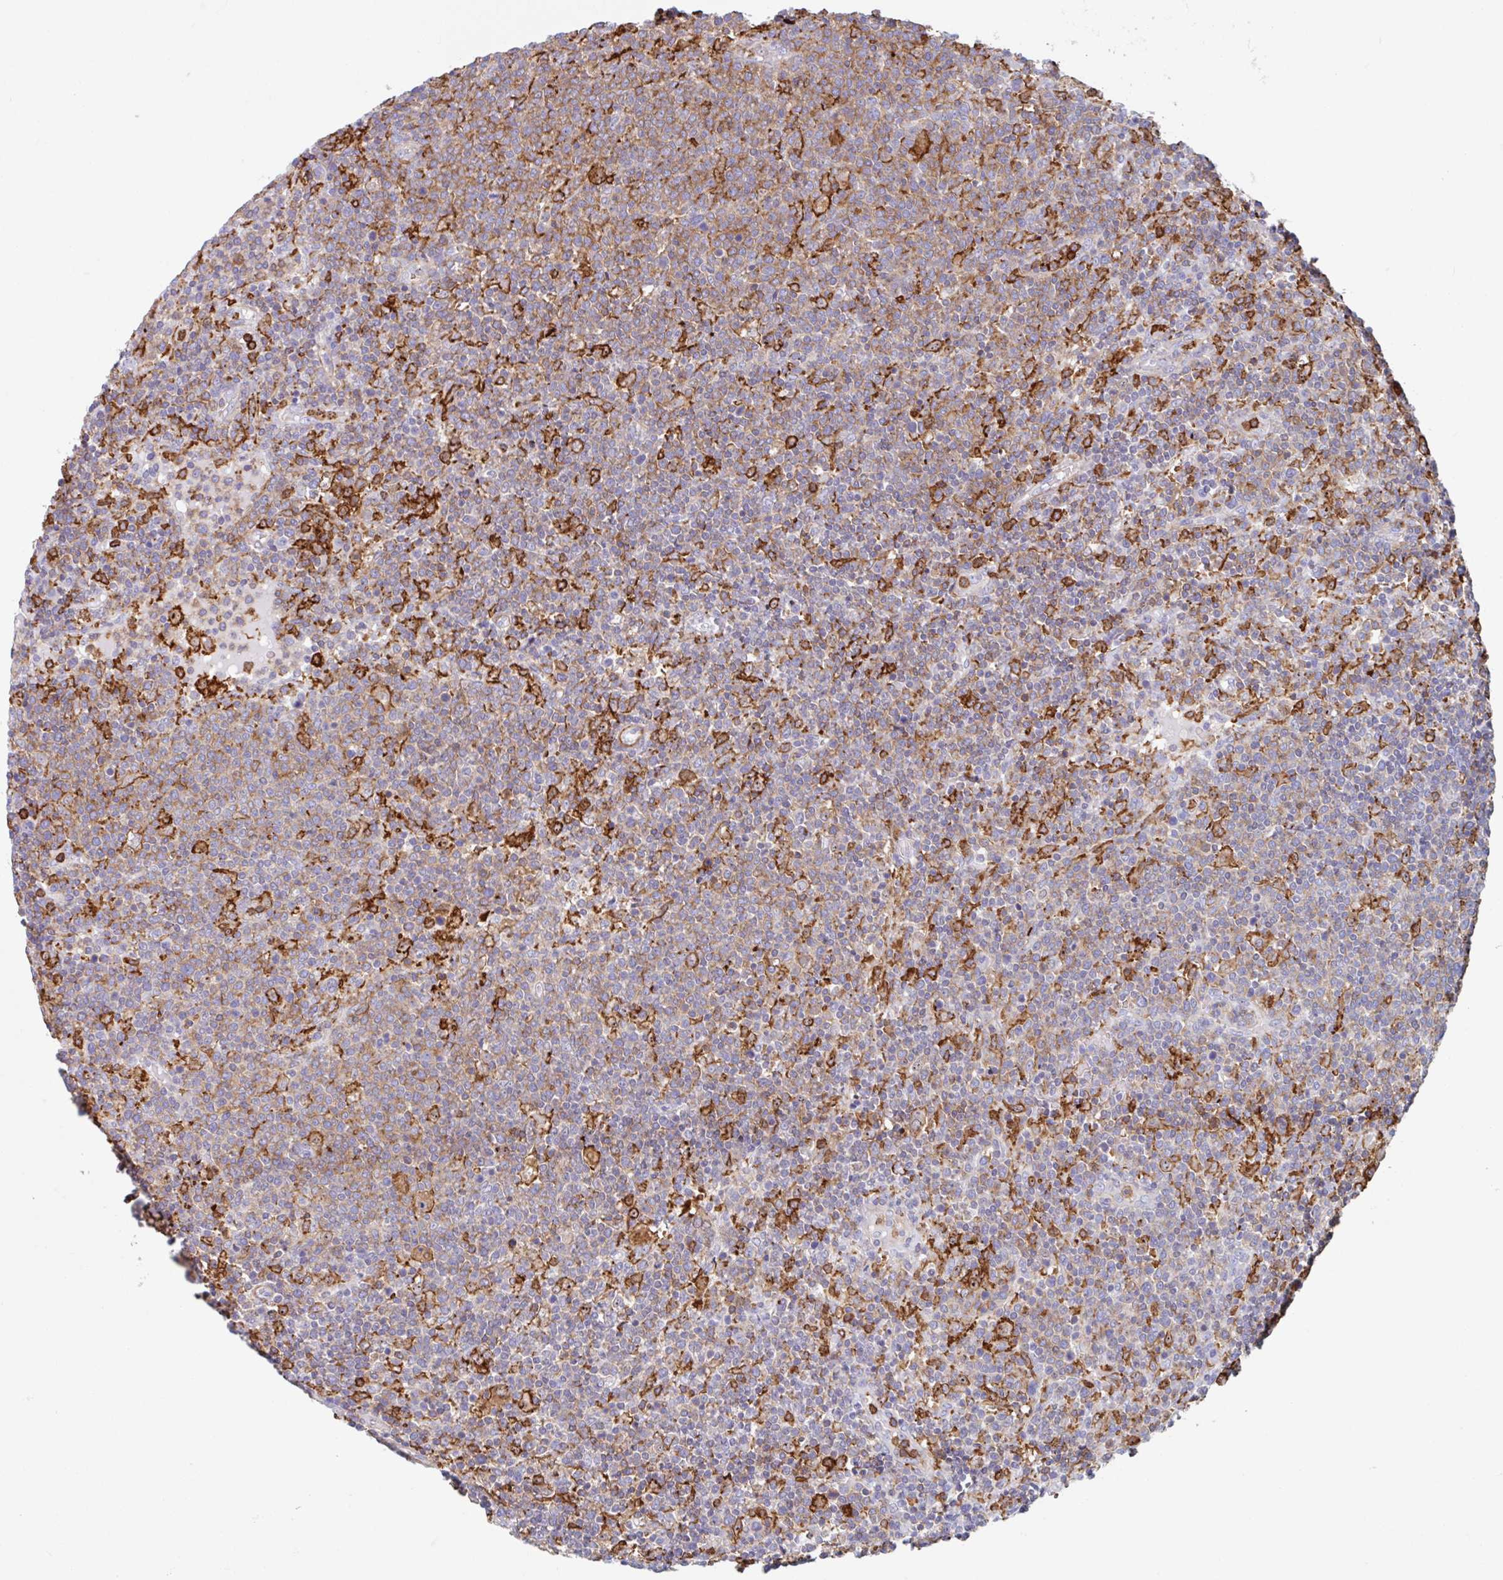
{"staining": {"intensity": "moderate", "quantity": ">75%", "location": "cytoplasmic/membranous"}, "tissue": "lymphoma", "cell_type": "Tumor cells", "image_type": "cancer", "snomed": [{"axis": "morphology", "description": "Malignant lymphoma, non-Hodgkin's type, High grade"}, {"axis": "topography", "description": "Lymph node"}], "caption": "Immunohistochemistry of human lymphoma displays medium levels of moderate cytoplasmic/membranous expression in about >75% of tumor cells.", "gene": "EFHD1", "patient": {"sex": "male", "age": 61}}